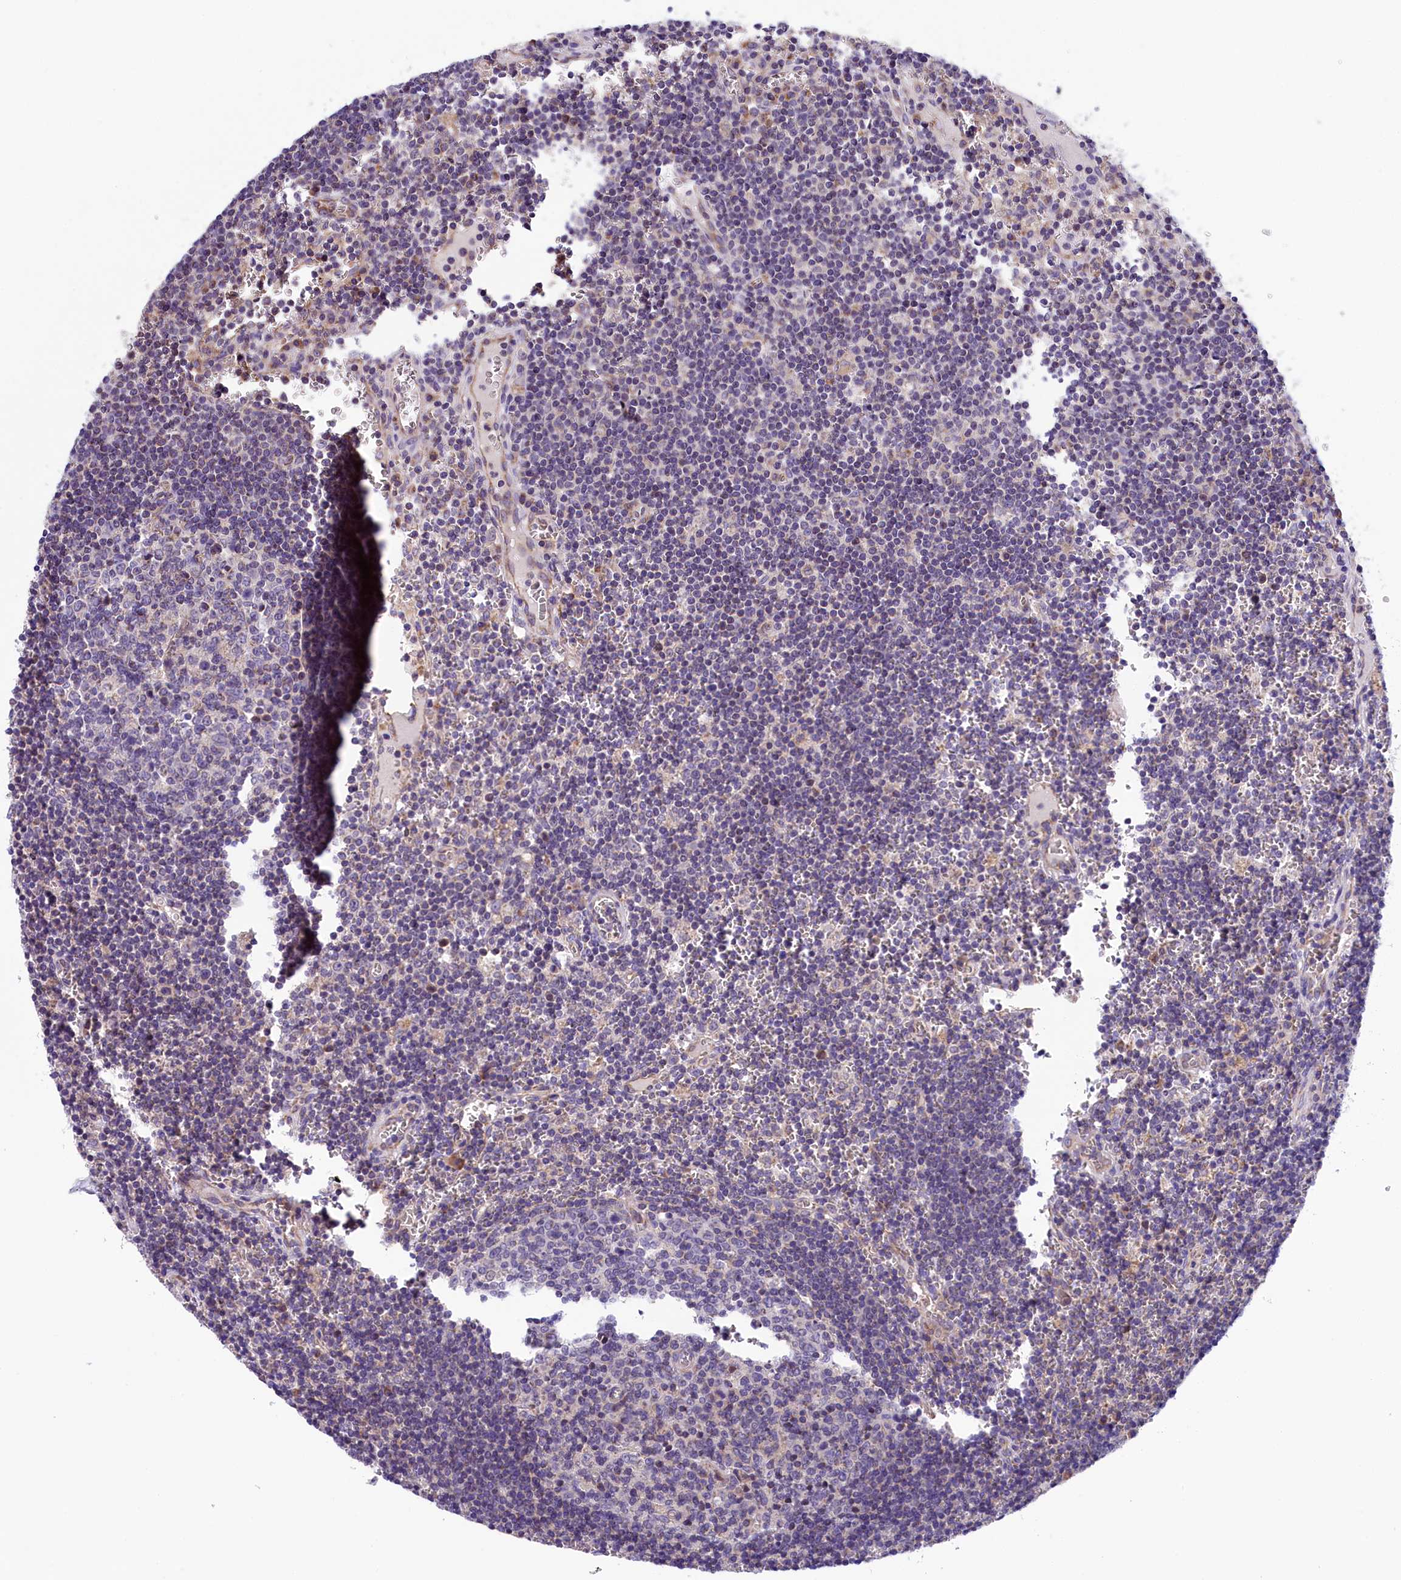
{"staining": {"intensity": "negative", "quantity": "none", "location": "none"}, "tissue": "lymph node", "cell_type": "Germinal center cells", "image_type": "normal", "snomed": [{"axis": "morphology", "description": "Normal tissue, NOS"}, {"axis": "topography", "description": "Lymph node"}], "caption": "This is an immunohistochemistry (IHC) histopathology image of benign human lymph node. There is no expression in germinal center cells.", "gene": "DNAJB9", "patient": {"sex": "female", "age": 73}}